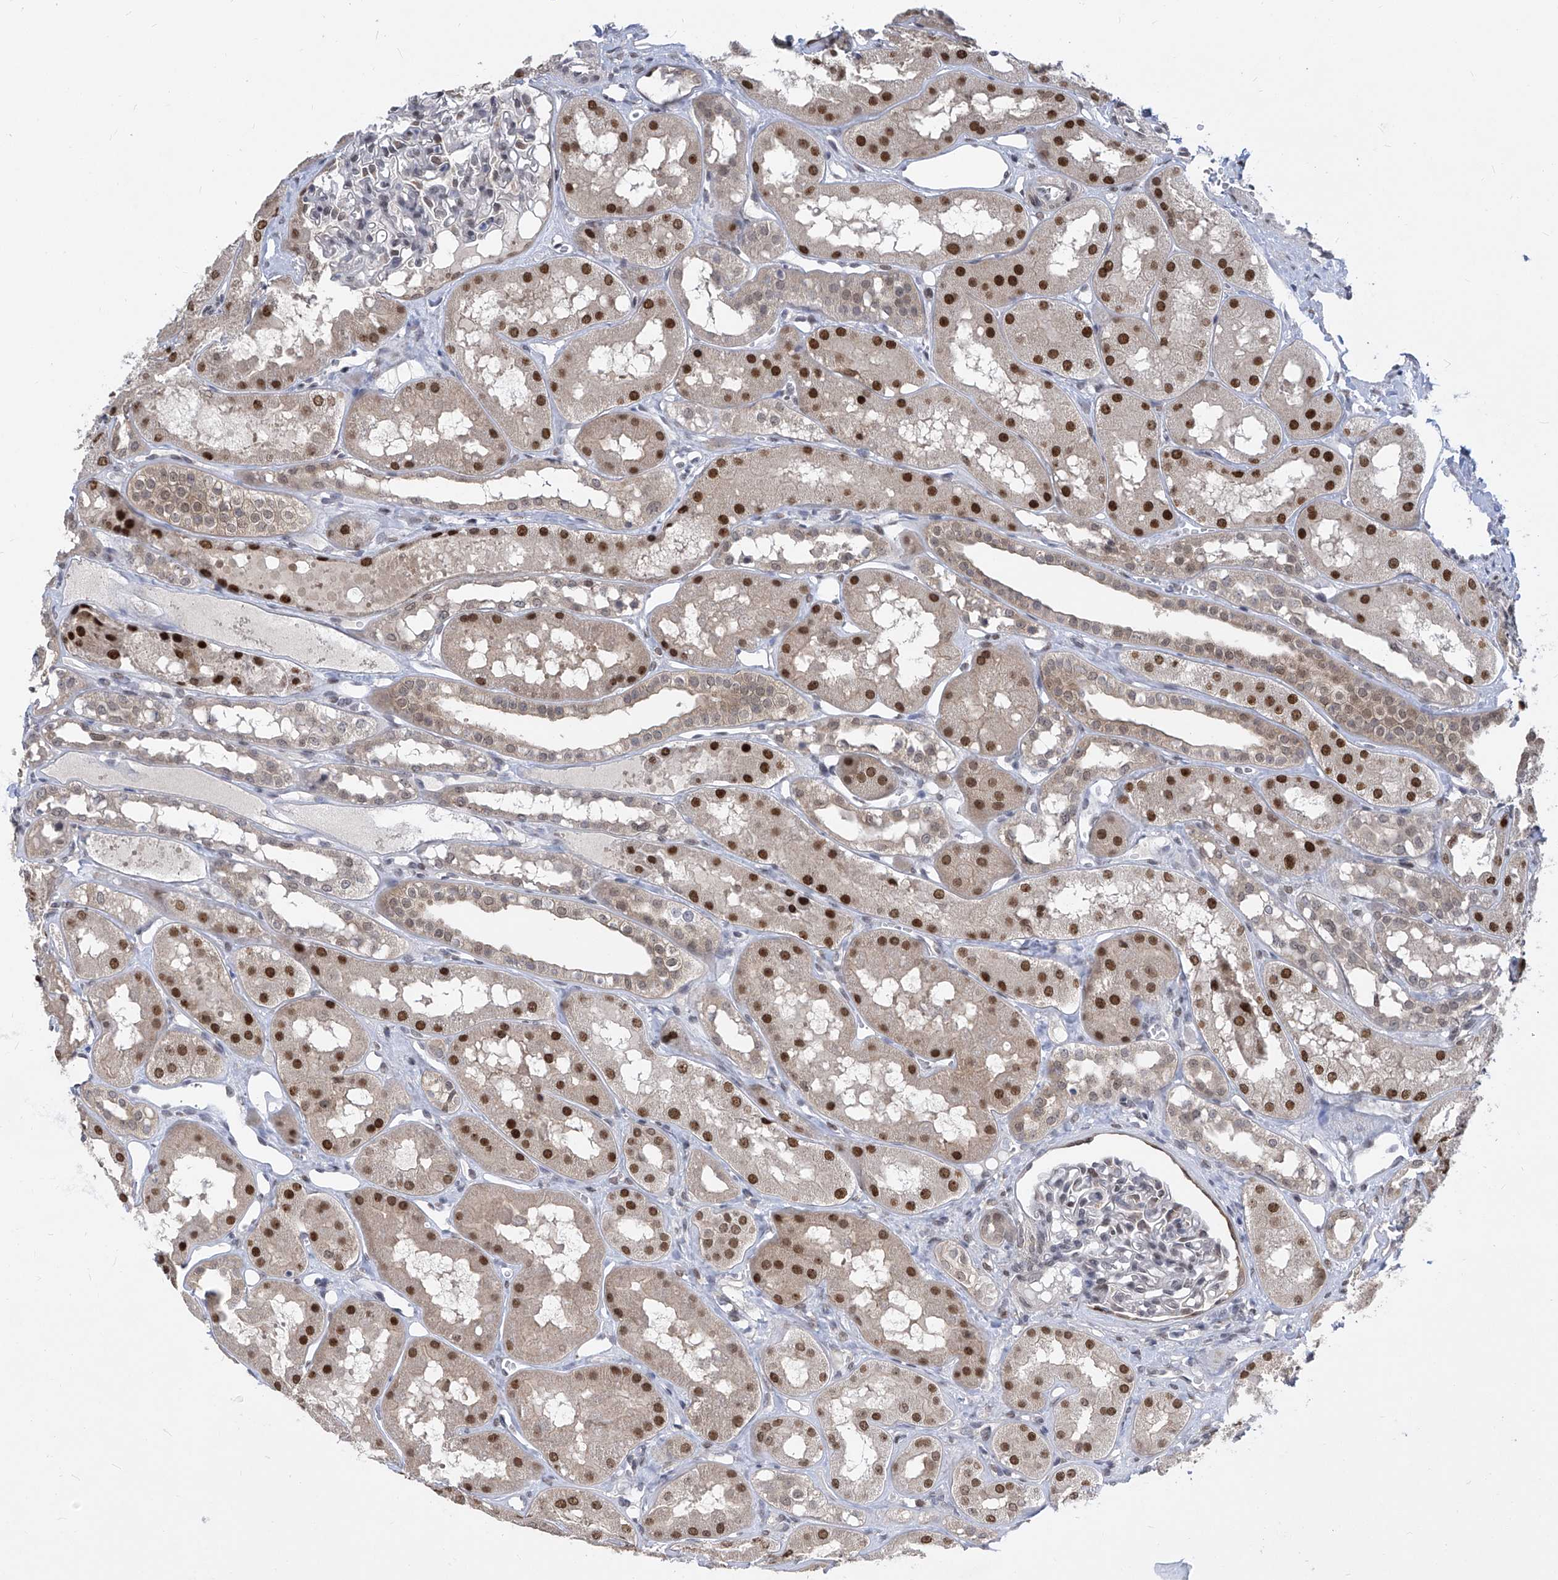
{"staining": {"intensity": "weak", "quantity": "<25%", "location": "nuclear"}, "tissue": "kidney", "cell_type": "Cells in glomeruli", "image_type": "normal", "snomed": [{"axis": "morphology", "description": "Normal tissue, NOS"}, {"axis": "topography", "description": "Kidney"}], "caption": "Protein analysis of benign kidney displays no significant staining in cells in glomeruli.", "gene": "CETN1", "patient": {"sex": "male", "age": 16}}